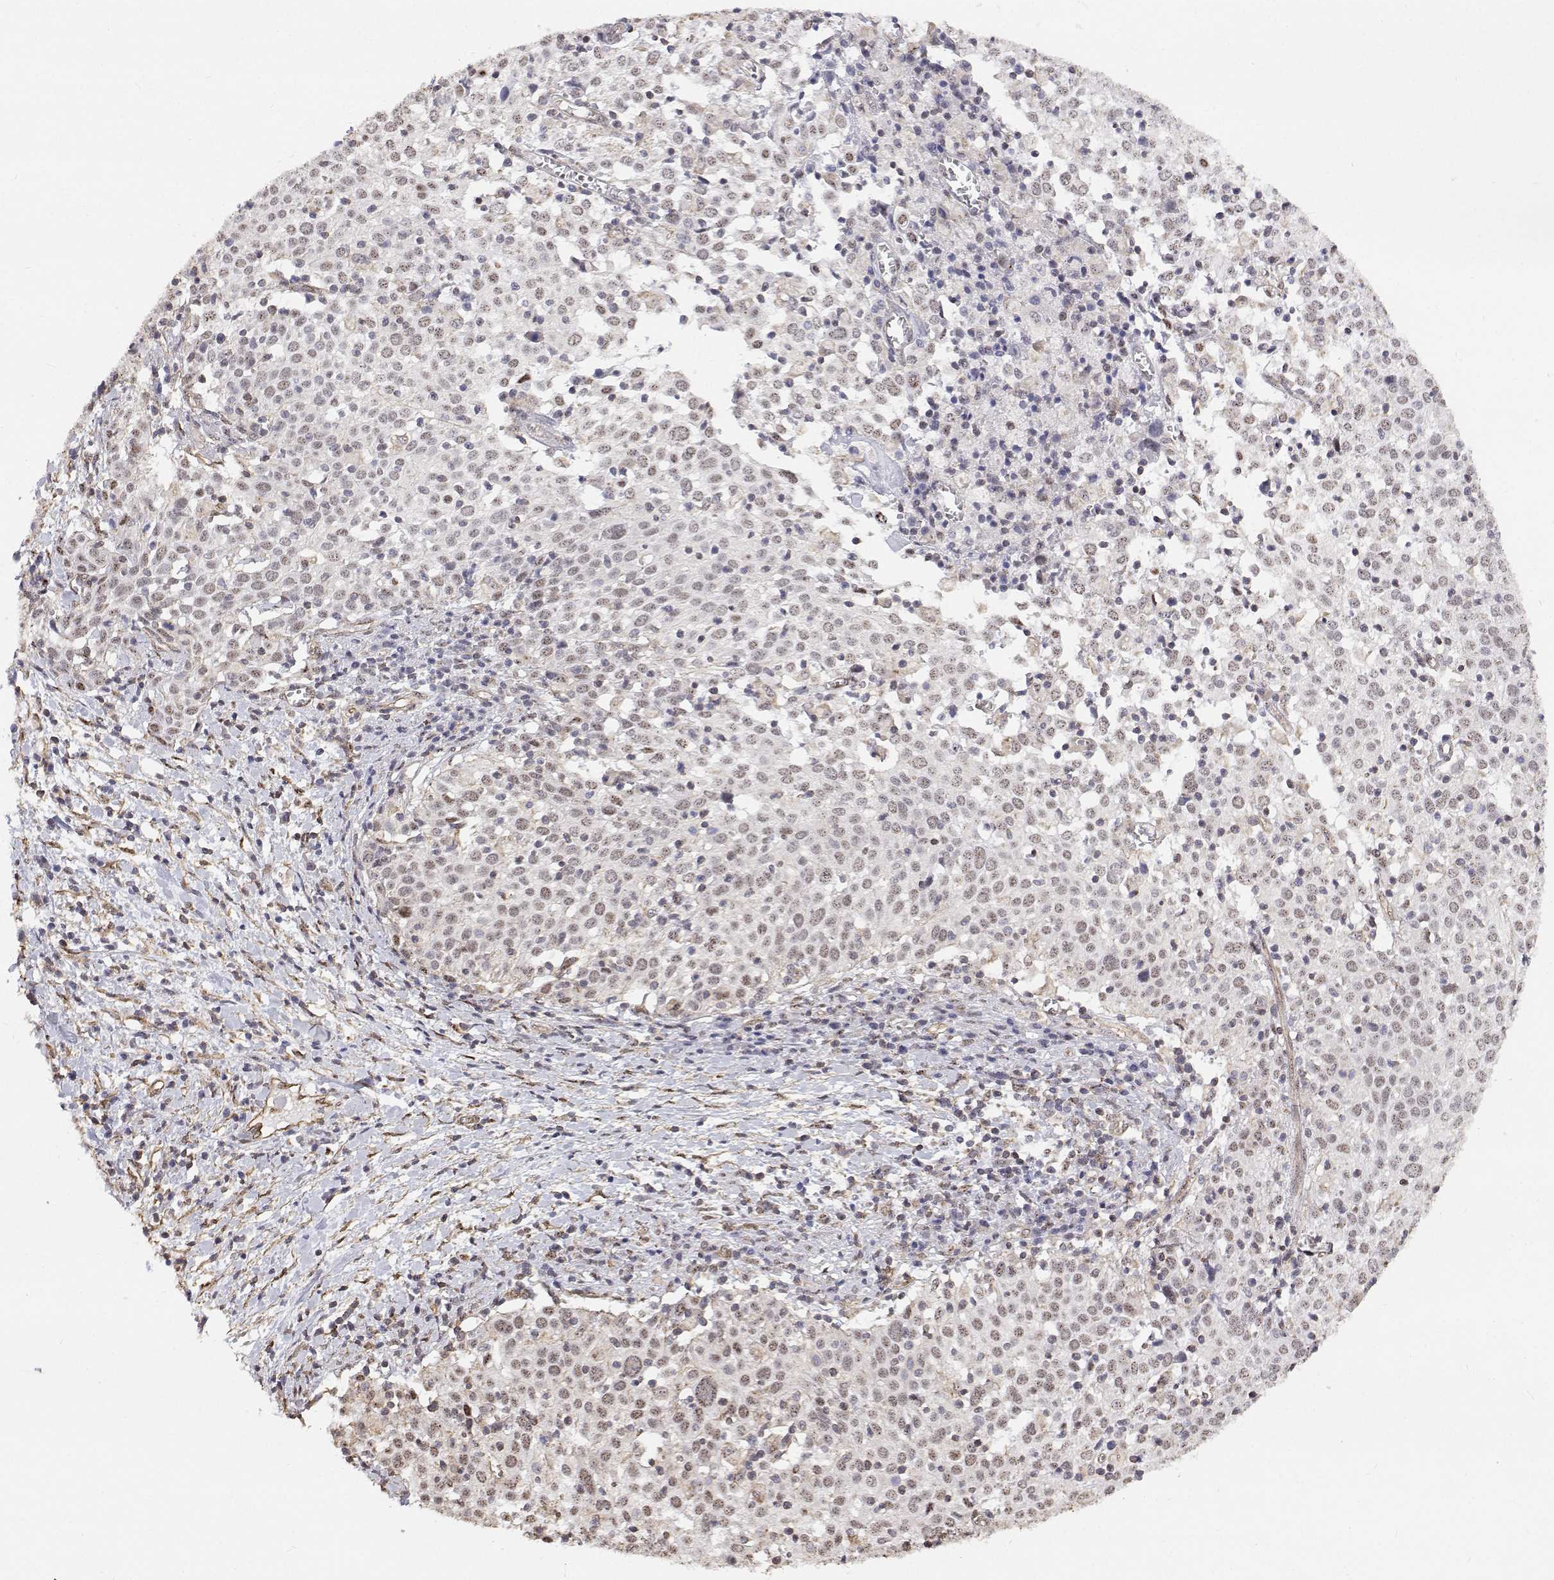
{"staining": {"intensity": "negative", "quantity": "none", "location": "none"}, "tissue": "cervical cancer", "cell_type": "Tumor cells", "image_type": "cancer", "snomed": [{"axis": "morphology", "description": "Squamous cell carcinoma, NOS"}, {"axis": "topography", "description": "Cervix"}], "caption": "IHC of human cervical cancer shows no expression in tumor cells.", "gene": "GSDMA", "patient": {"sex": "female", "age": 39}}